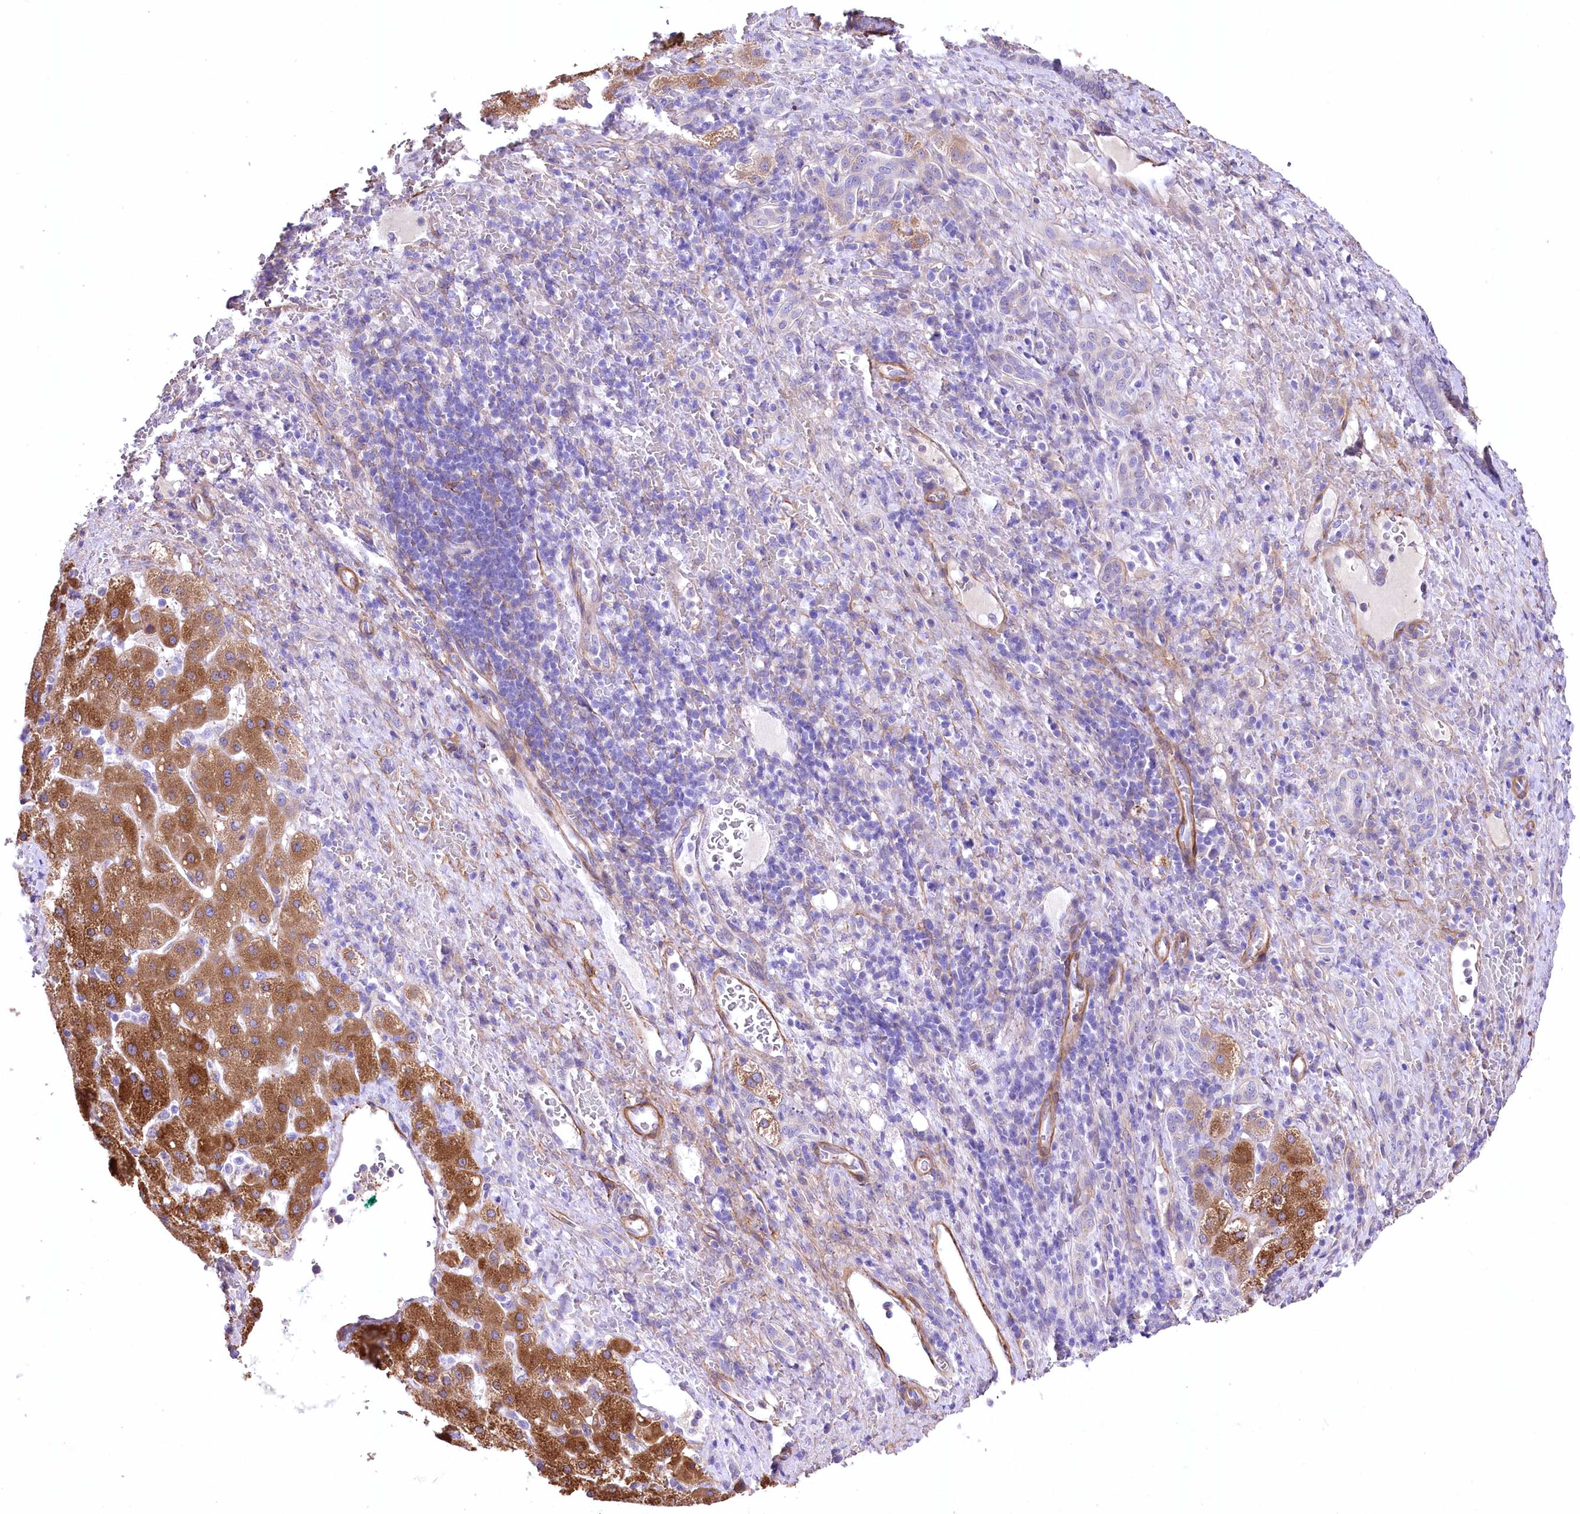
{"staining": {"intensity": "strong", "quantity": ">75%", "location": "cytoplasmic/membranous"}, "tissue": "liver cancer", "cell_type": "Tumor cells", "image_type": "cancer", "snomed": [{"axis": "morphology", "description": "Carcinoma, Hepatocellular, NOS"}, {"axis": "topography", "description": "Liver"}], "caption": "Immunohistochemical staining of human liver hepatocellular carcinoma shows high levels of strong cytoplasmic/membranous staining in approximately >75% of tumor cells. The protein is shown in brown color, while the nuclei are stained blue.", "gene": "RDH16", "patient": {"sex": "male", "age": 57}}